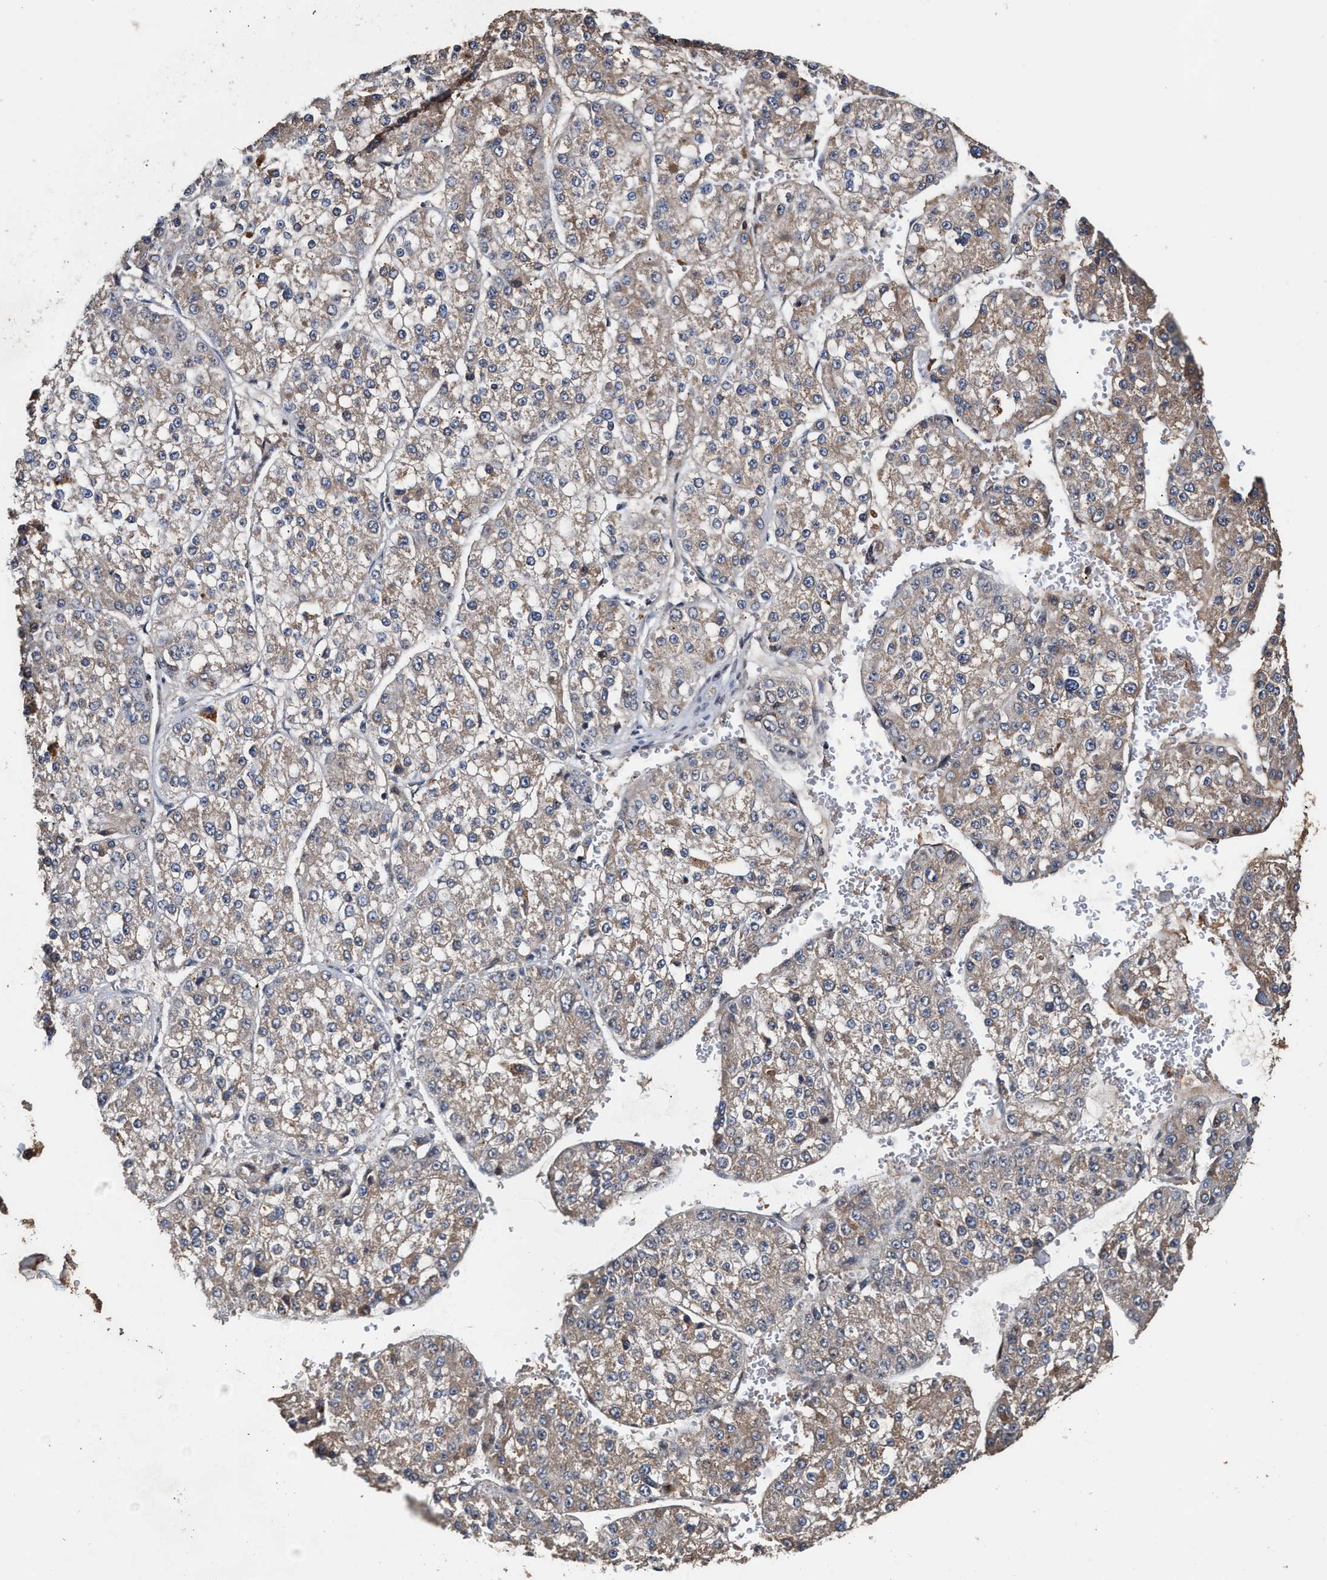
{"staining": {"intensity": "weak", "quantity": "25%-75%", "location": "cytoplasmic/membranous"}, "tissue": "liver cancer", "cell_type": "Tumor cells", "image_type": "cancer", "snomed": [{"axis": "morphology", "description": "Carcinoma, Hepatocellular, NOS"}, {"axis": "topography", "description": "Liver"}], "caption": "A high-resolution image shows immunohistochemistry (IHC) staining of liver cancer (hepatocellular carcinoma), which reveals weak cytoplasmic/membranous positivity in approximately 25%-75% of tumor cells.", "gene": "ZNHIT6", "patient": {"sex": "female", "age": 73}}